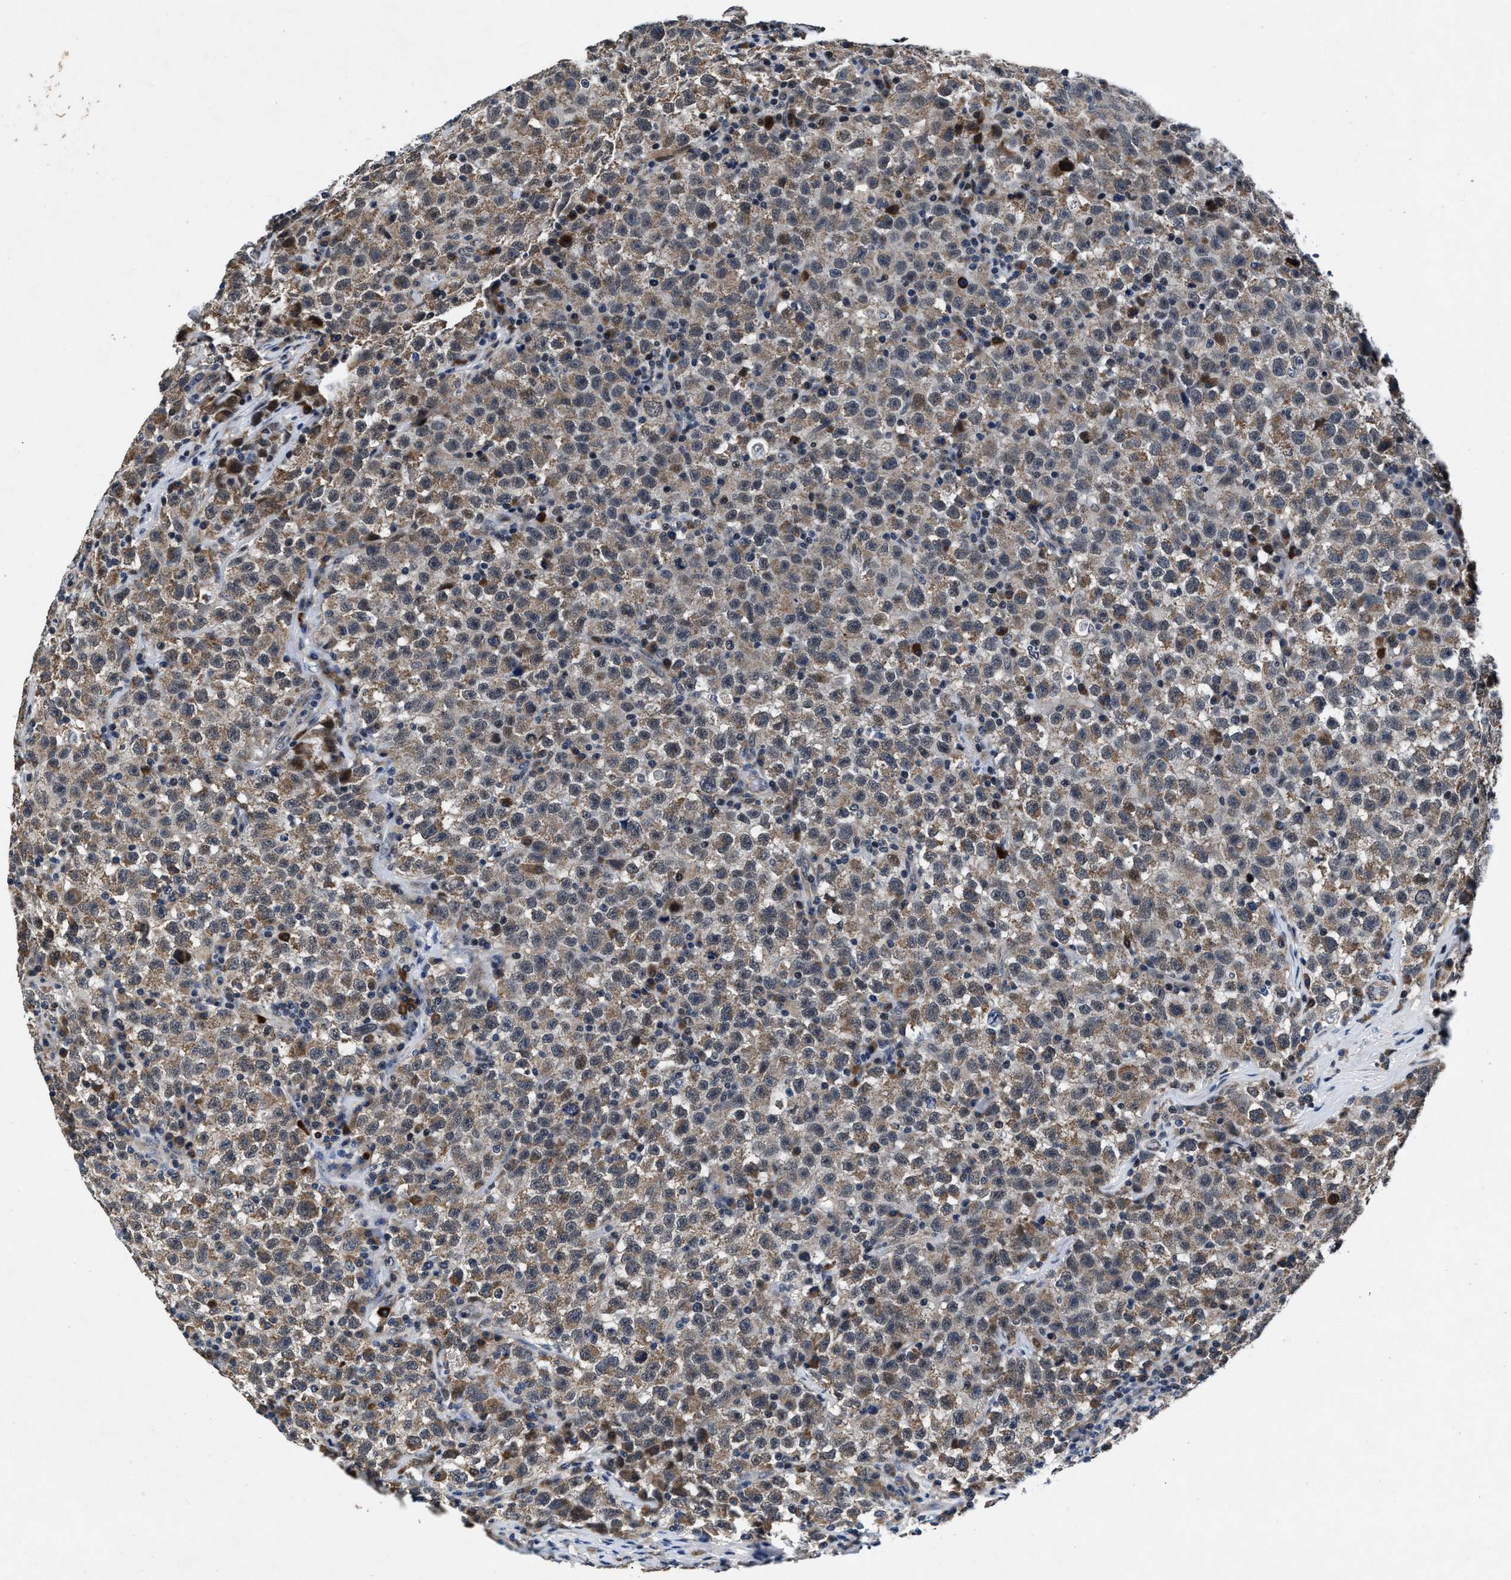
{"staining": {"intensity": "weak", "quantity": ">75%", "location": "cytoplasmic/membranous"}, "tissue": "testis cancer", "cell_type": "Tumor cells", "image_type": "cancer", "snomed": [{"axis": "morphology", "description": "Seminoma, NOS"}, {"axis": "topography", "description": "Testis"}], "caption": "DAB (3,3'-diaminobenzidine) immunohistochemical staining of testis cancer displays weak cytoplasmic/membranous protein expression in approximately >75% of tumor cells.", "gene": "TMEM53", "patient": {"sex": "male", "age": 22}}